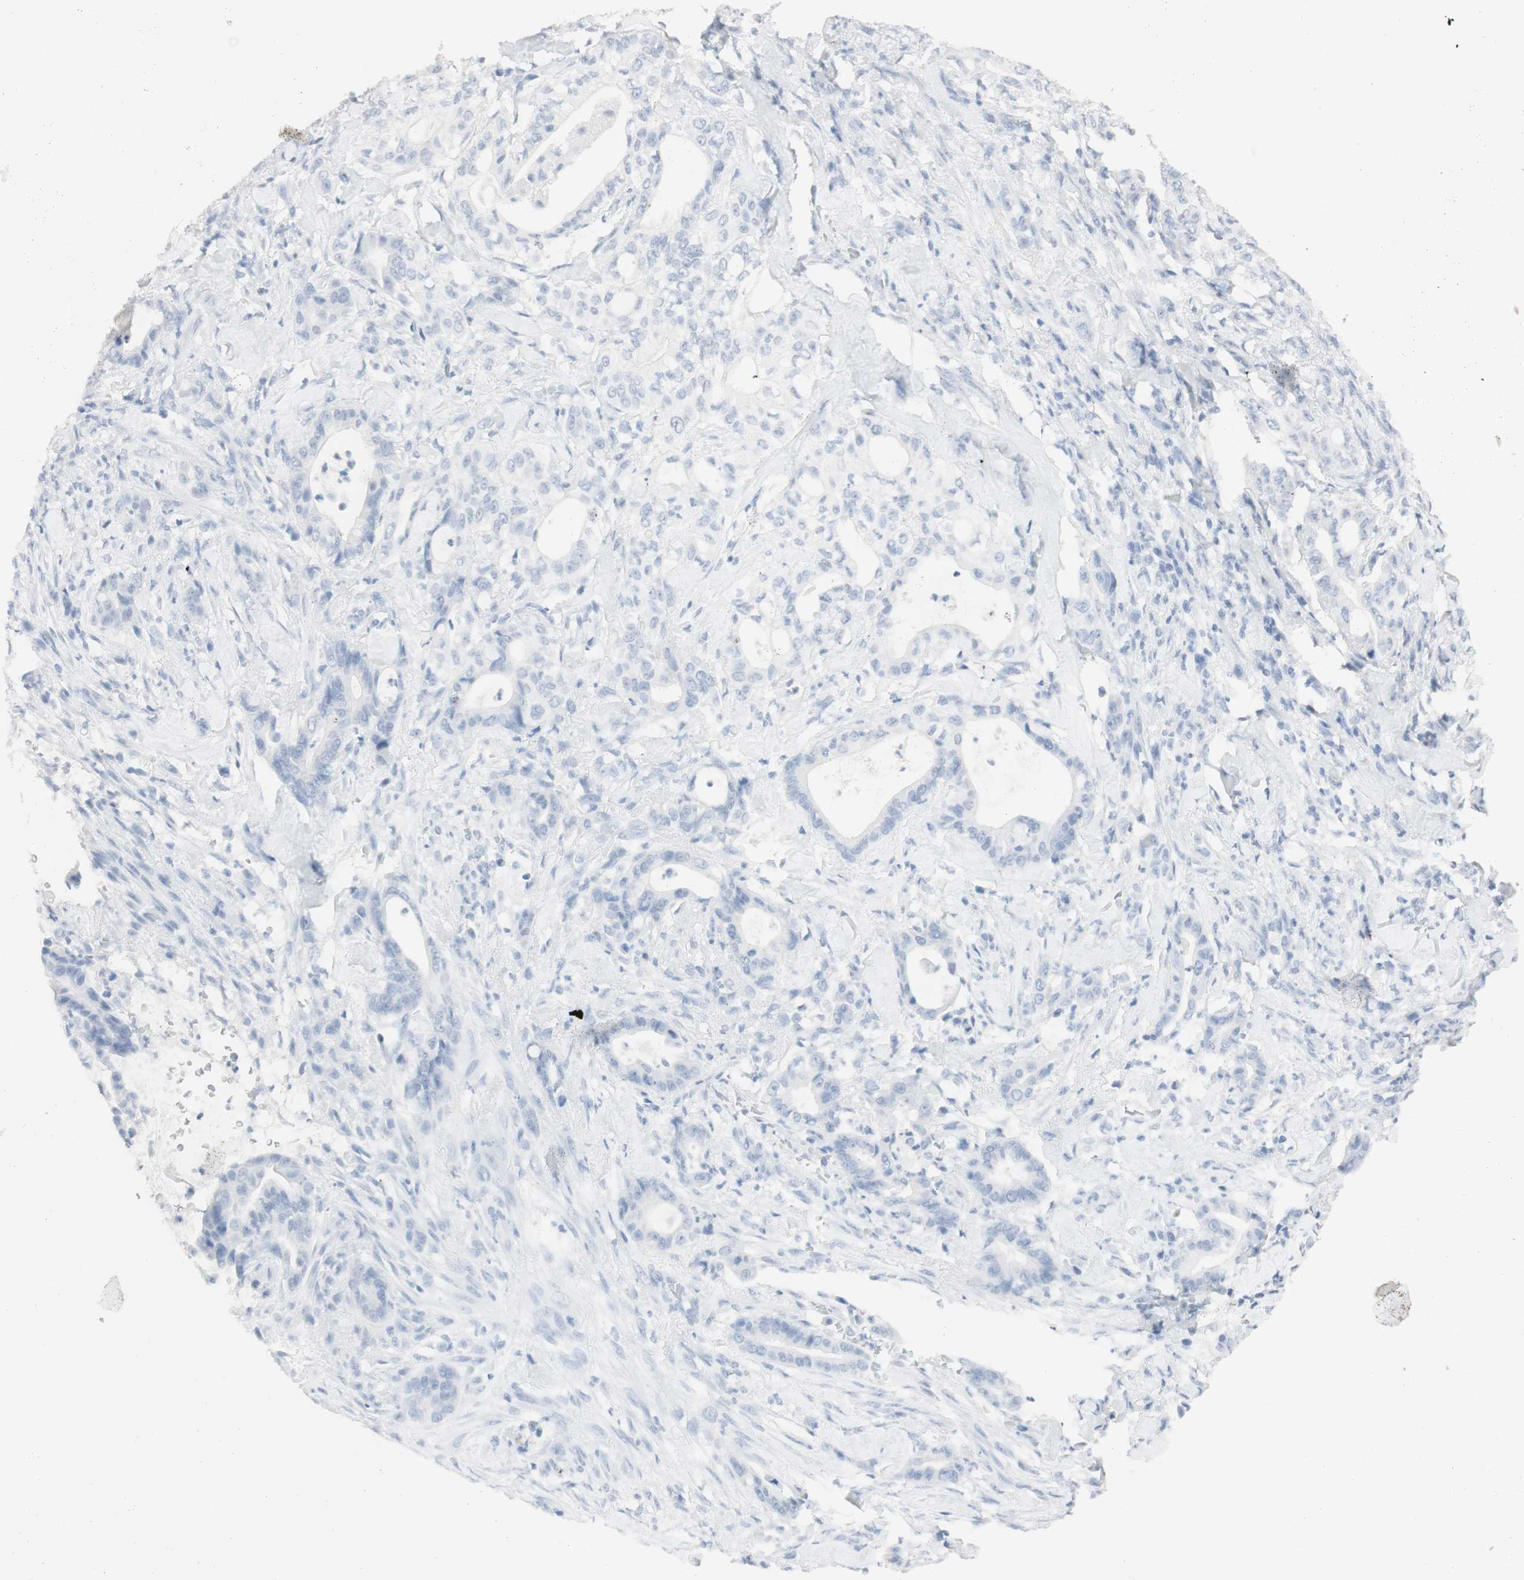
{"staining": {"intensity": "negative", "quantity": "none", "location": "none"}, "tissue": "liver cancer", "cell_type": "Tumor cells", "image_type": "cancer", "snomed": [{"axis": "morphology", "description": "Cholangiocarcinoma"}, {"axis": "topography", "description": "Liver"}], "caption": "Micrograph shows no protein positivity in tumor cells of liver cancer (cholangiocarcinoma) tissue. (DAB (3,3'-diaminobenzidine) IHC with hematoxylin counter stain).", "gene": "NAPSA", "patient": {"sex": "female", "age": 67}}